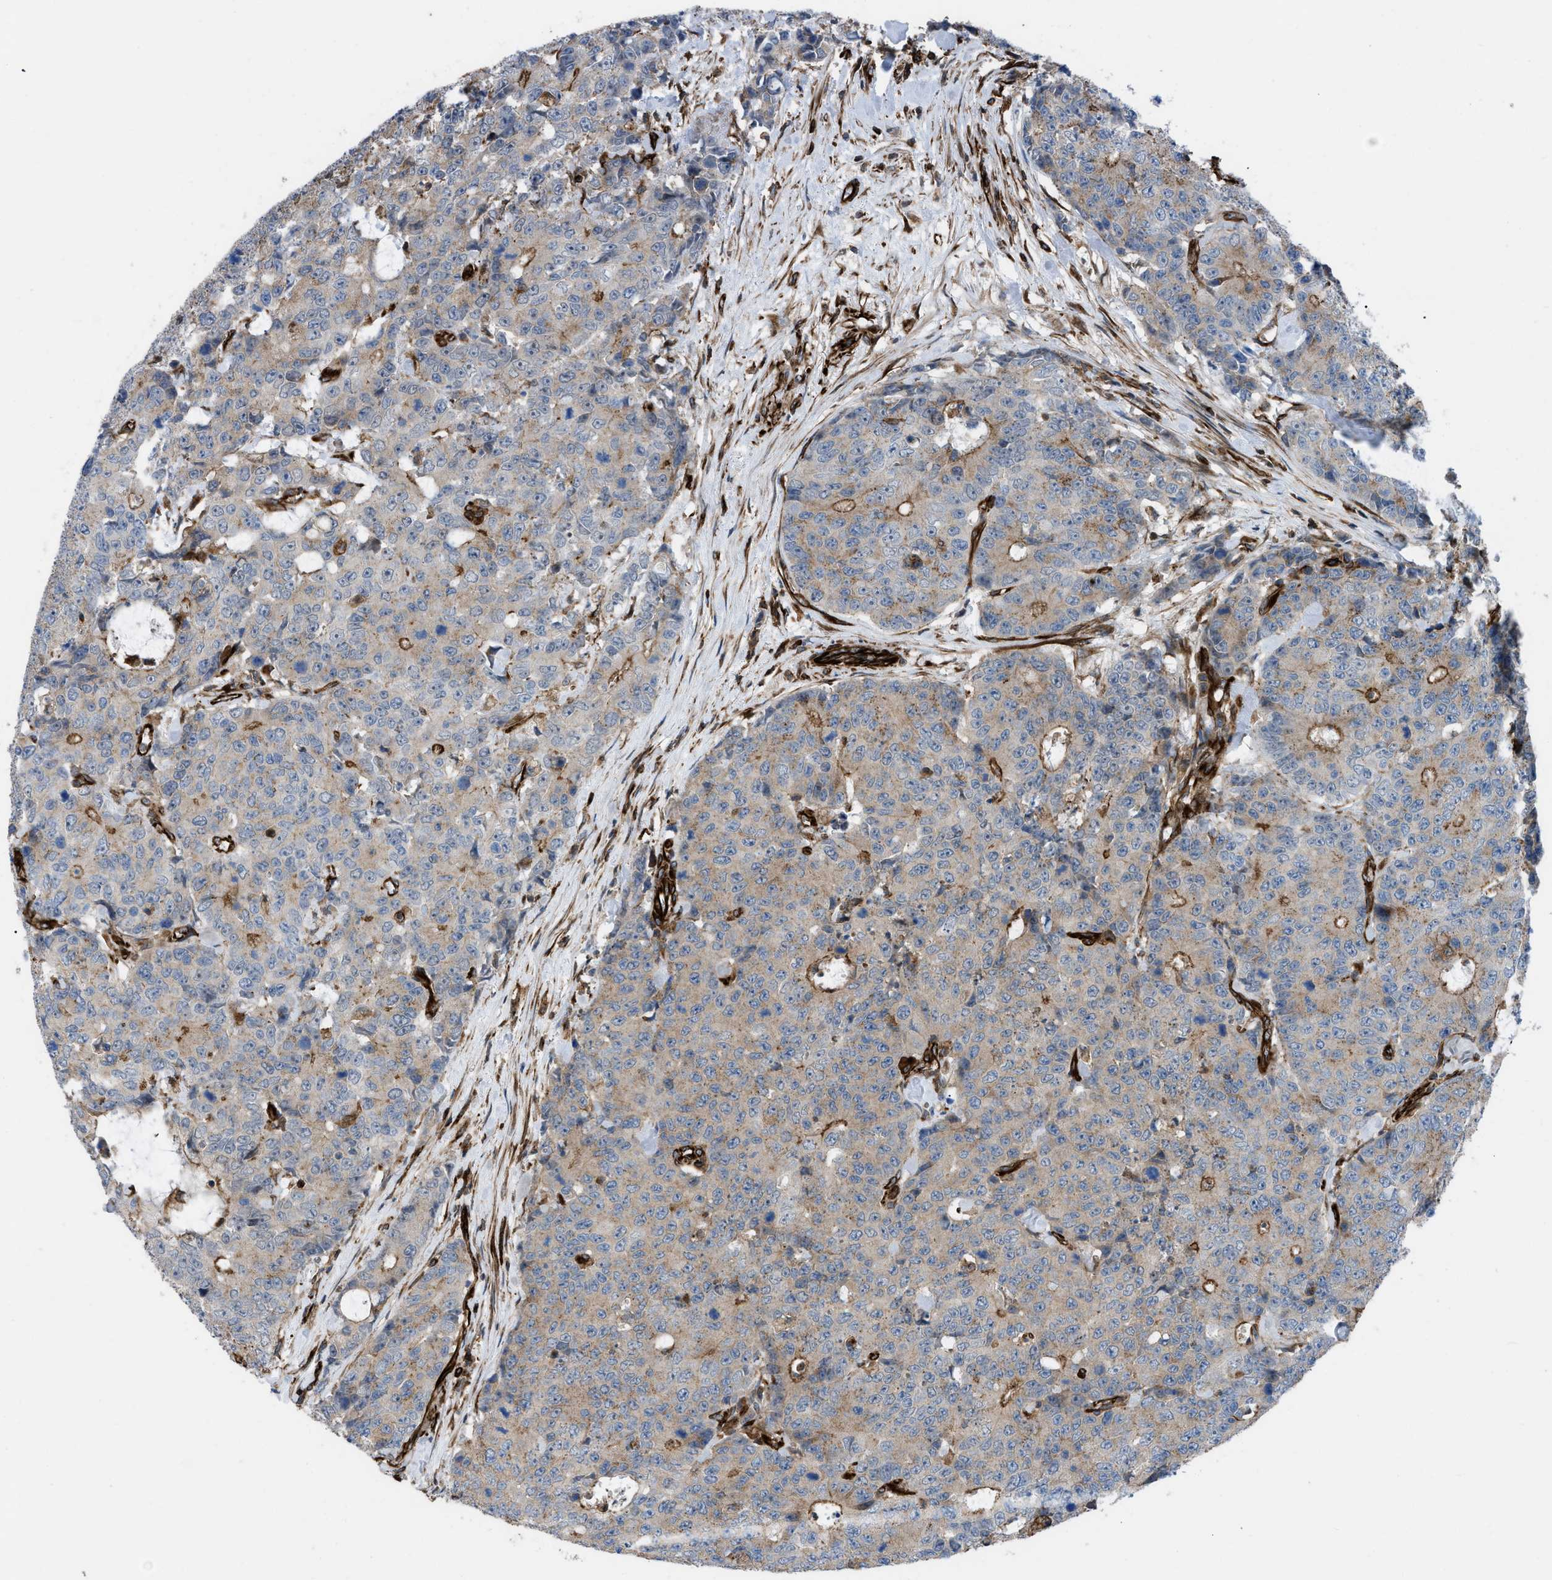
{"staining": {"intensity": "weak", "quantity": "25%-75%", "location": "cytoplasmic/membranous"}, "tissue": "colorectal cancer", "cell_type": "Tumor cells", "image_type": "cancer", "snomed": [{"axis": "morphology", "description": "Adenocarcinoma, NOS"}, {"axis": "topography", "description": "Colon"}], "caption": "Human colorectal adenocarcinoma stained with a brown dye shows weak cytoplasmic/membranous positive staining in about 25%-75% of tumor cells.", "gene": "PTPRE", "patient": {"sex": "female", "age": 86}}